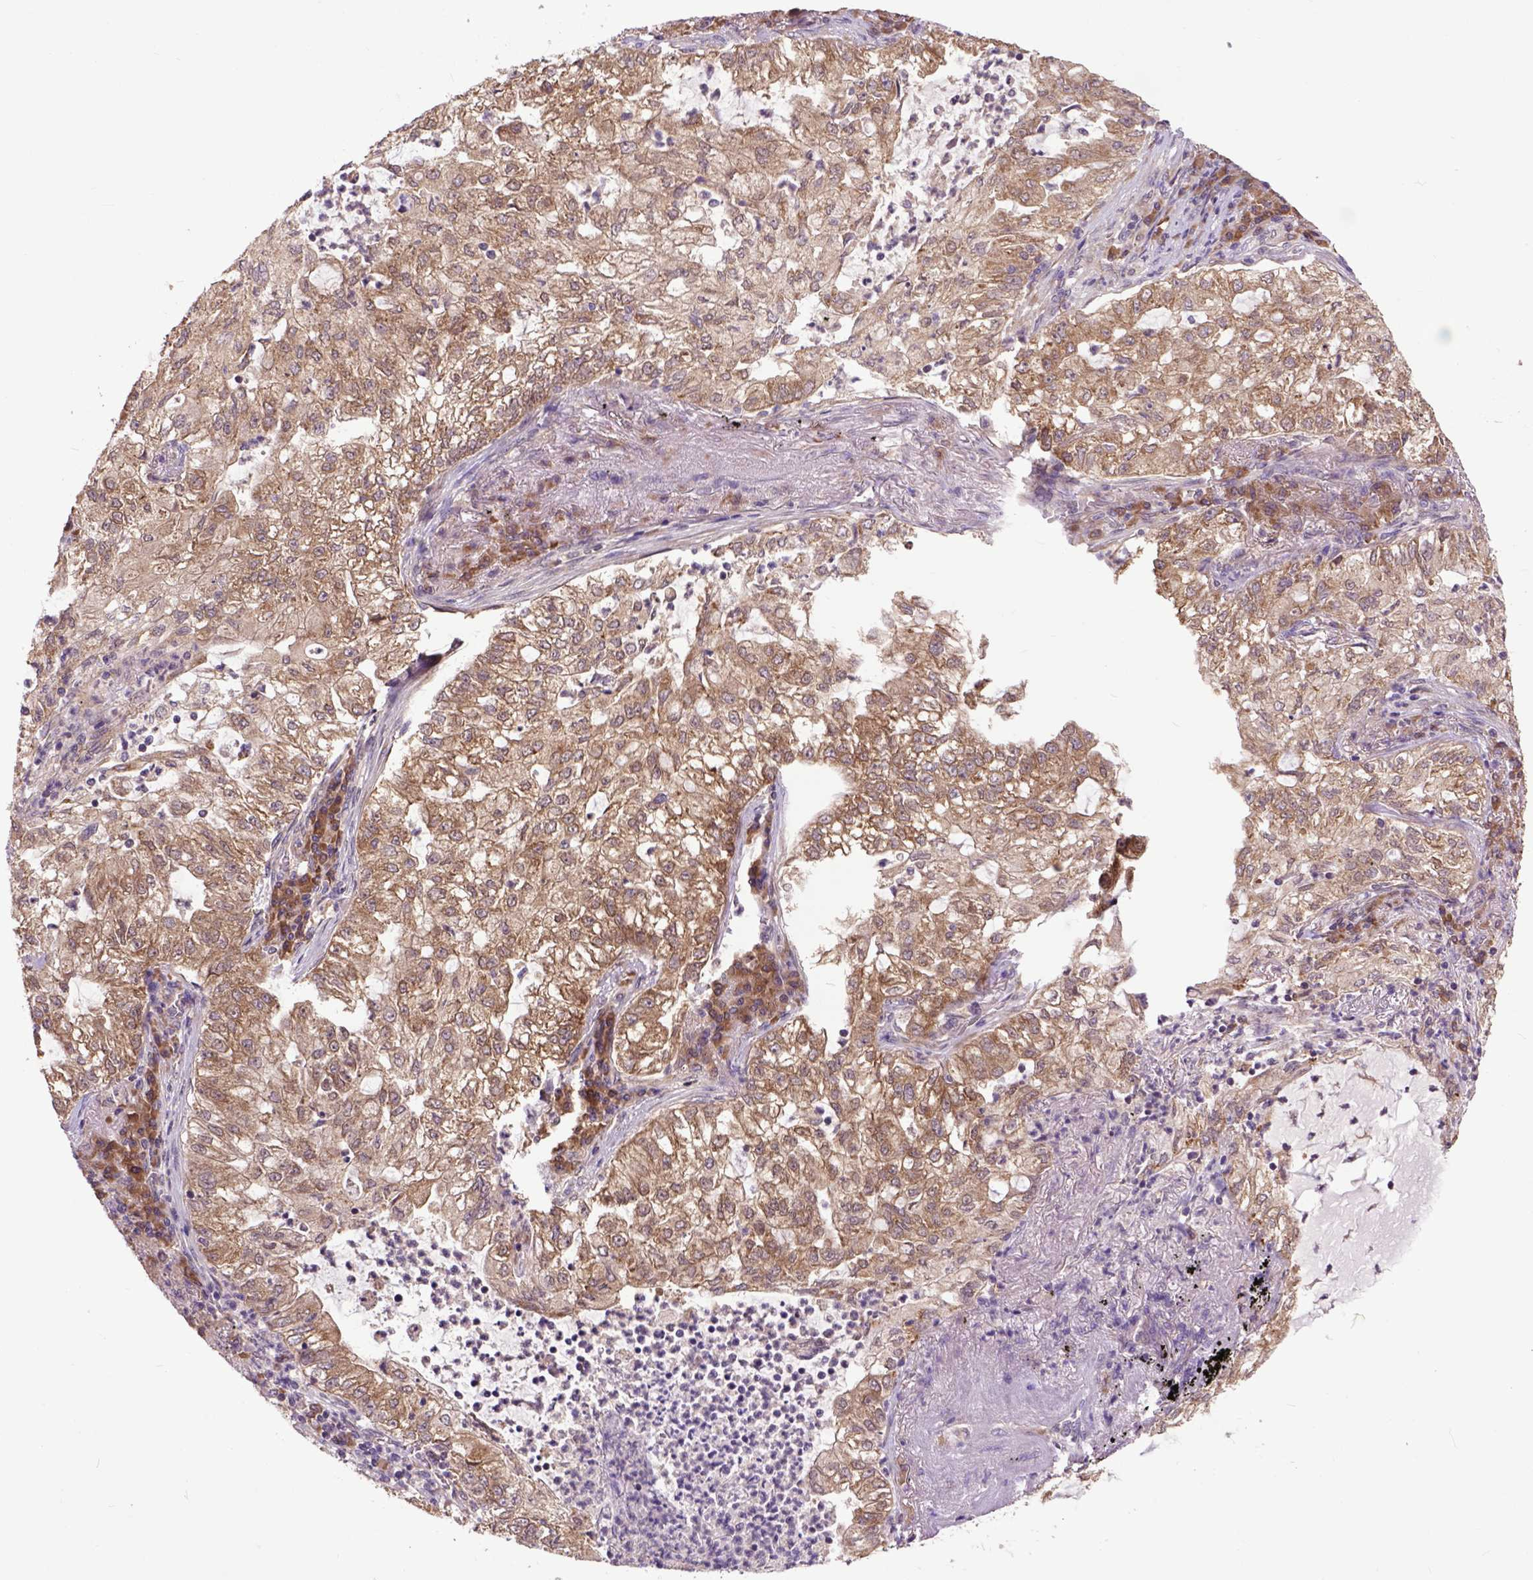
{"staining": {"intensity": "moderate", "quantity": ">75%", "location": "cytoplasmic/membranous"}, "tissue": "lung cancer", "cell_type": "Tumor cells", "image_type": "cancer", "snomed": [{"axis": "morphology", "description": "Adenocarcinoma, NOS"}, {"axis": "topography", "description": "Lung"}], "caption": "About >75% of tumor cells in human lung cancer (adenocarcinoma) show moderate cytoplasmic/membranous protein positivity as visualized by brown immunohistochemical staining.", "gene": "ARL1", "patient": {"sex": "female", "age": 73}}